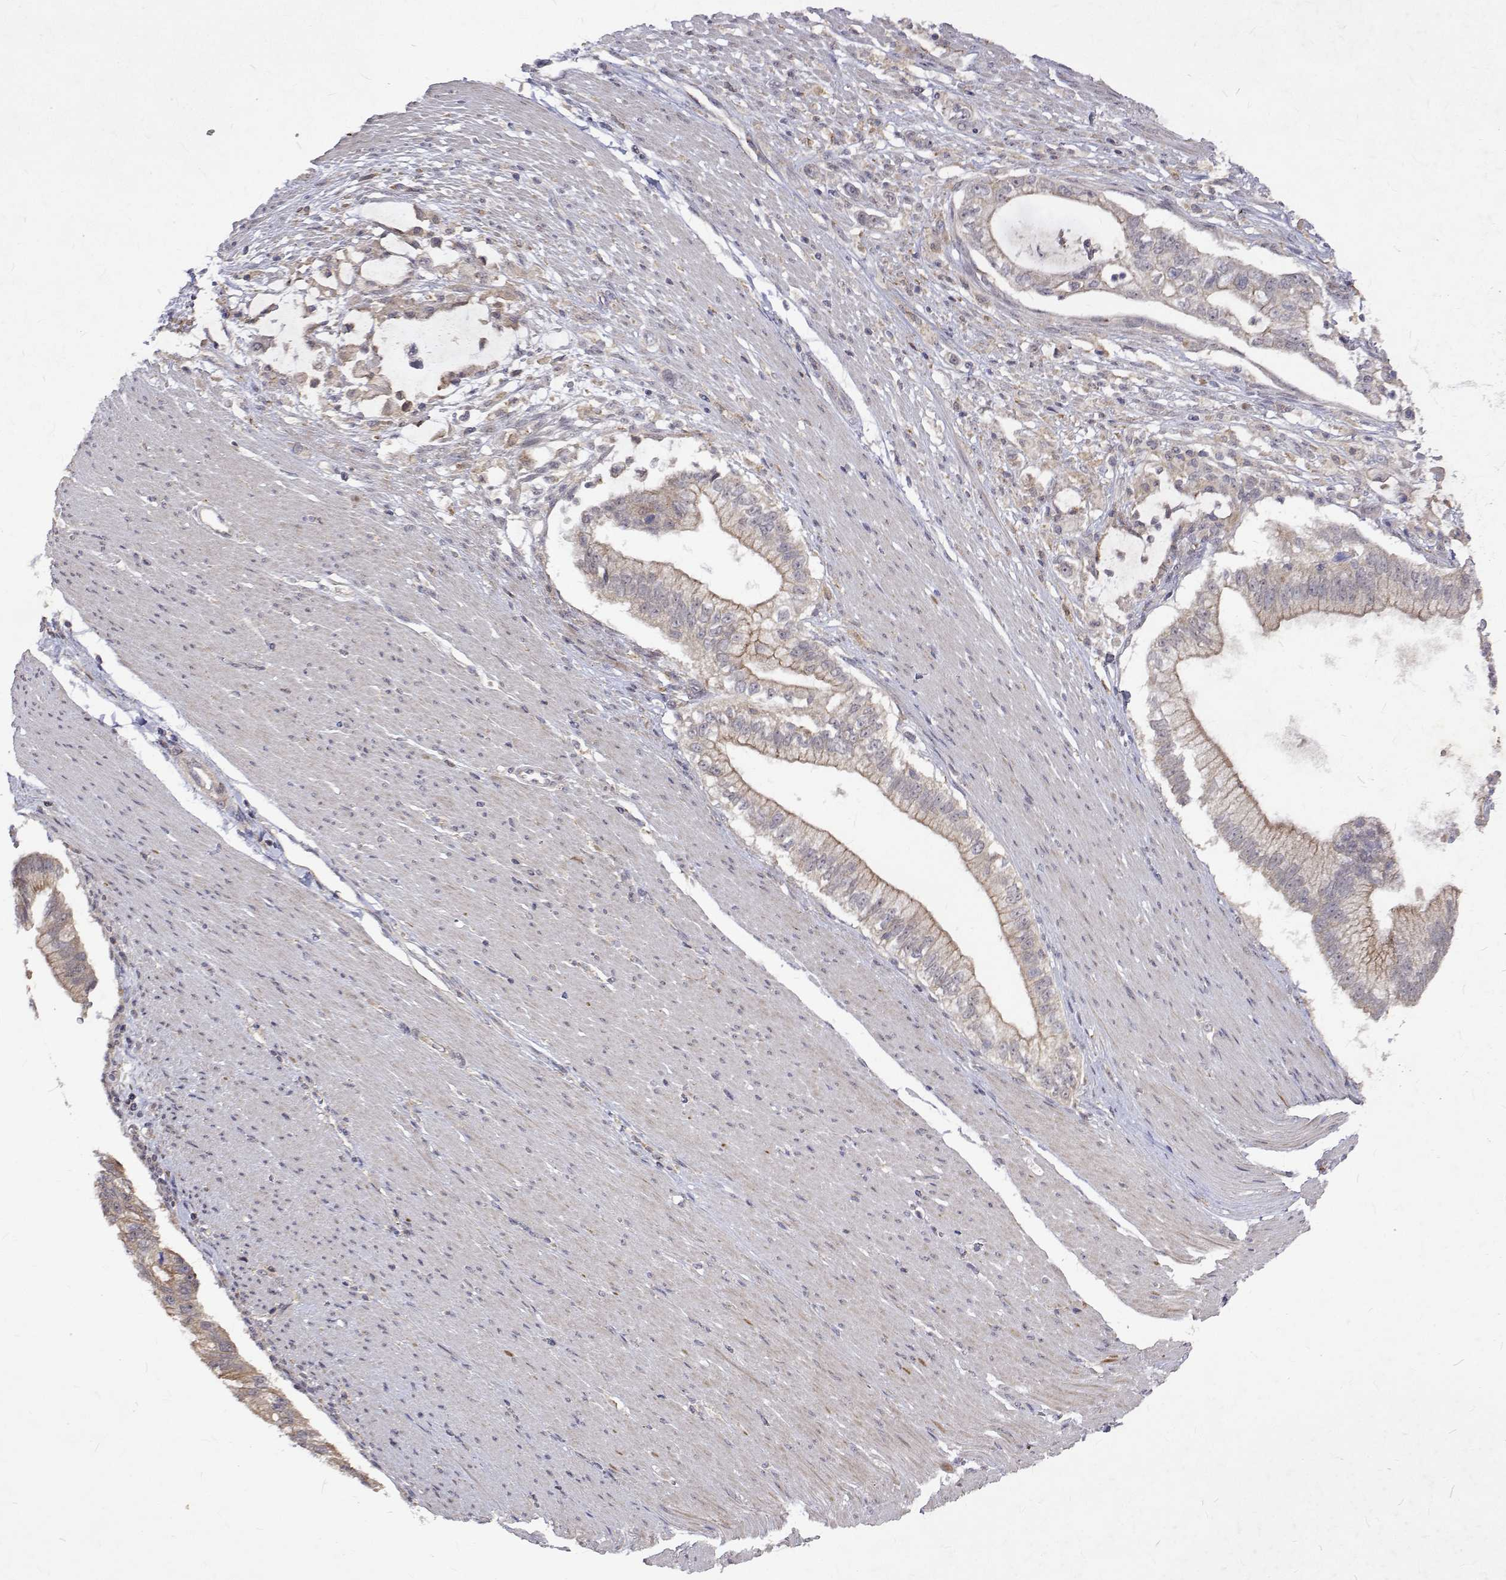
{"staining": {"intensity": "weak", "quantity": "25%-75%", "location": "cytoplasmic/membranous"}, "tissue": "pancreatic cancer", "cell_type": "Tumor cells", "image_type": "cancer", "snomed": [{"axis": "morphology", "description": "Adenocarcinoma, NOS"}, {"axis": "topography", "description": "Pancreas"}], "caption": "Human adenocarcinoma (pancreatic) stained for a protein (brown) exhibits weak cytoplasmic/membranous positive staining in about 25%-75% of tumor cells.", "gene": "ALKBH8", "patient": {"sex": "male", "age": 70}}